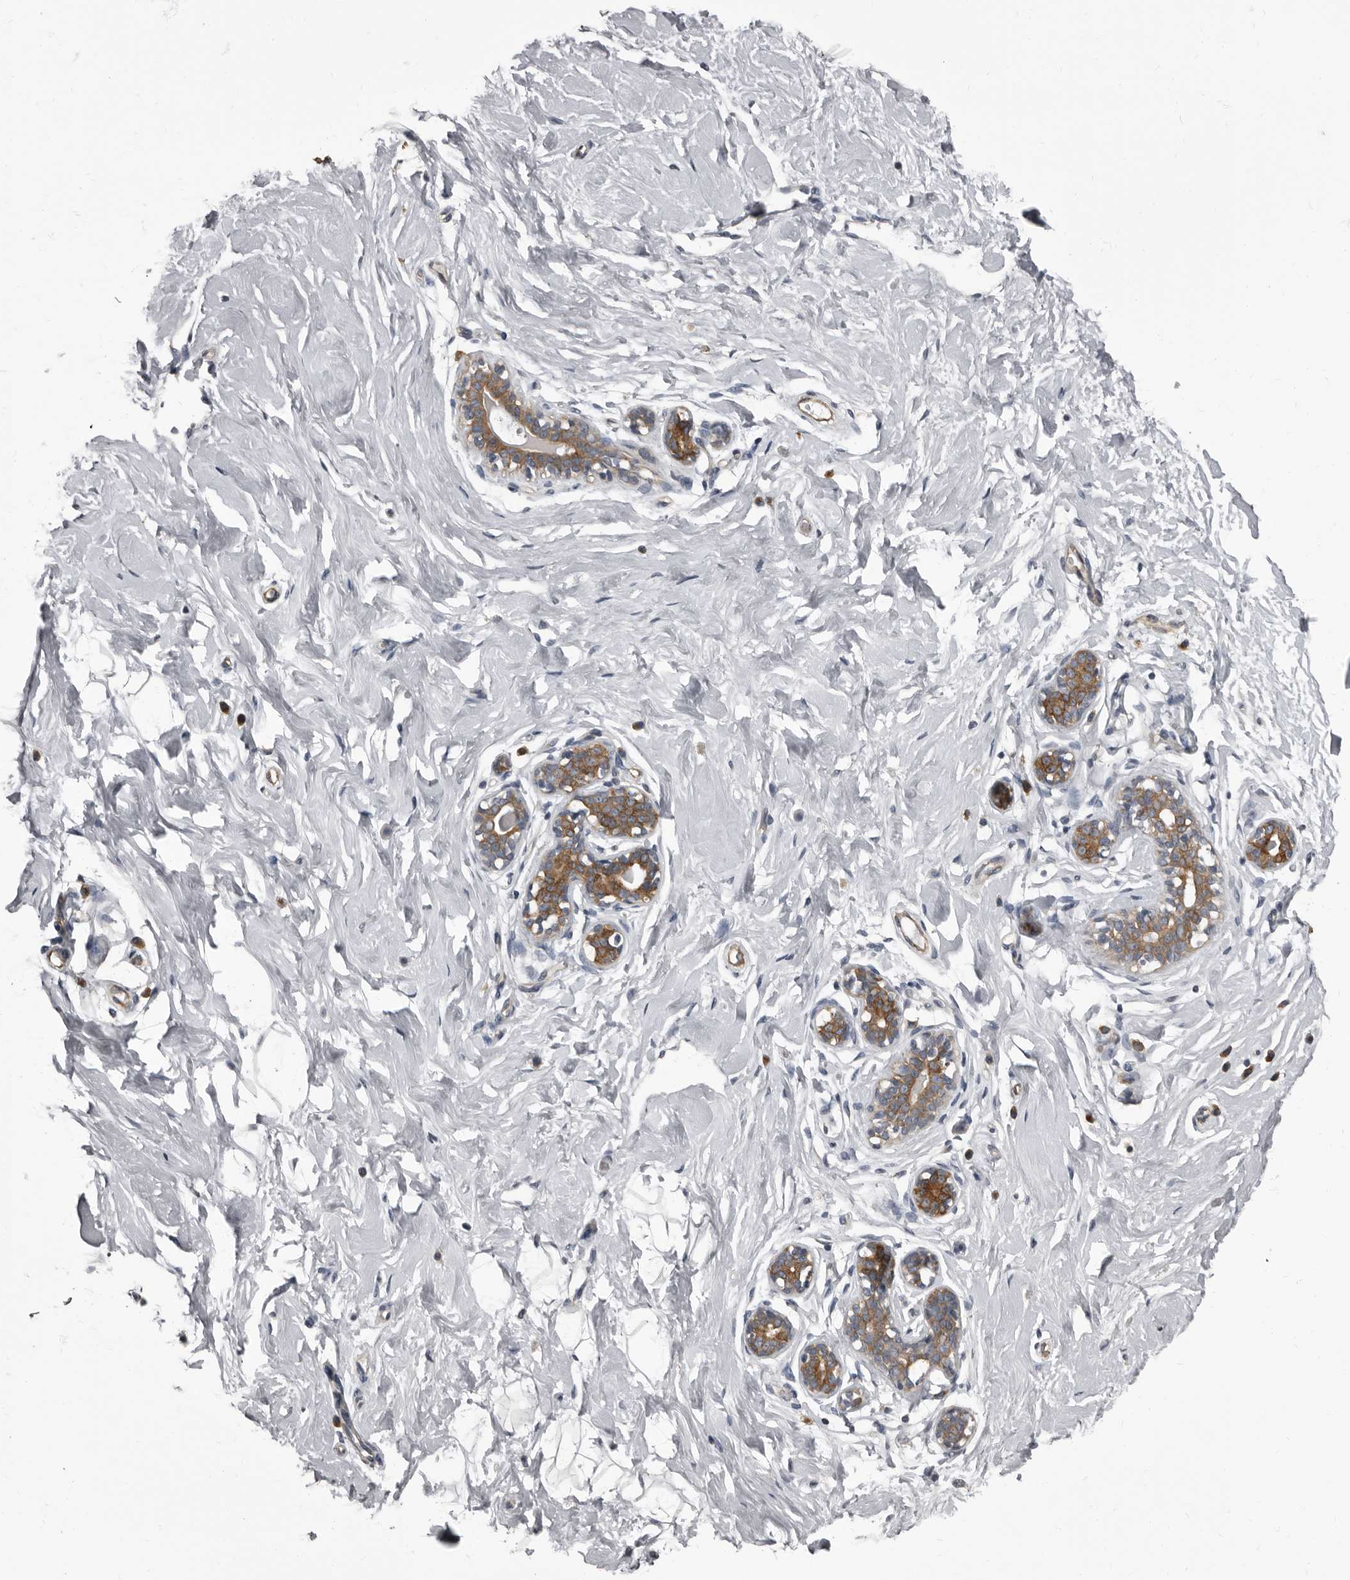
{"staining": {"intensity": "negative", "quantity": "none", "location": "none"}, "tissue": "breast", "cell_type": "Adipocytes", "image_type": "normal", "snomed": [{"axis": "morphology", "description": "Normal tissue, NOS"}, {"axis": "morphology", "description": "Adenoma, NOS"}, {"axis": "topography", "description": "Breast"}], "caption": "Adipocytes are negative for protein expression in benign human breast. (DAB (3,3'-diaminobenzidine) immunohistochemistry (IHC) with hematoxylin counter stain).", "gene": "TPD52L1", "patient": {"sex": "female", "age": 23}}